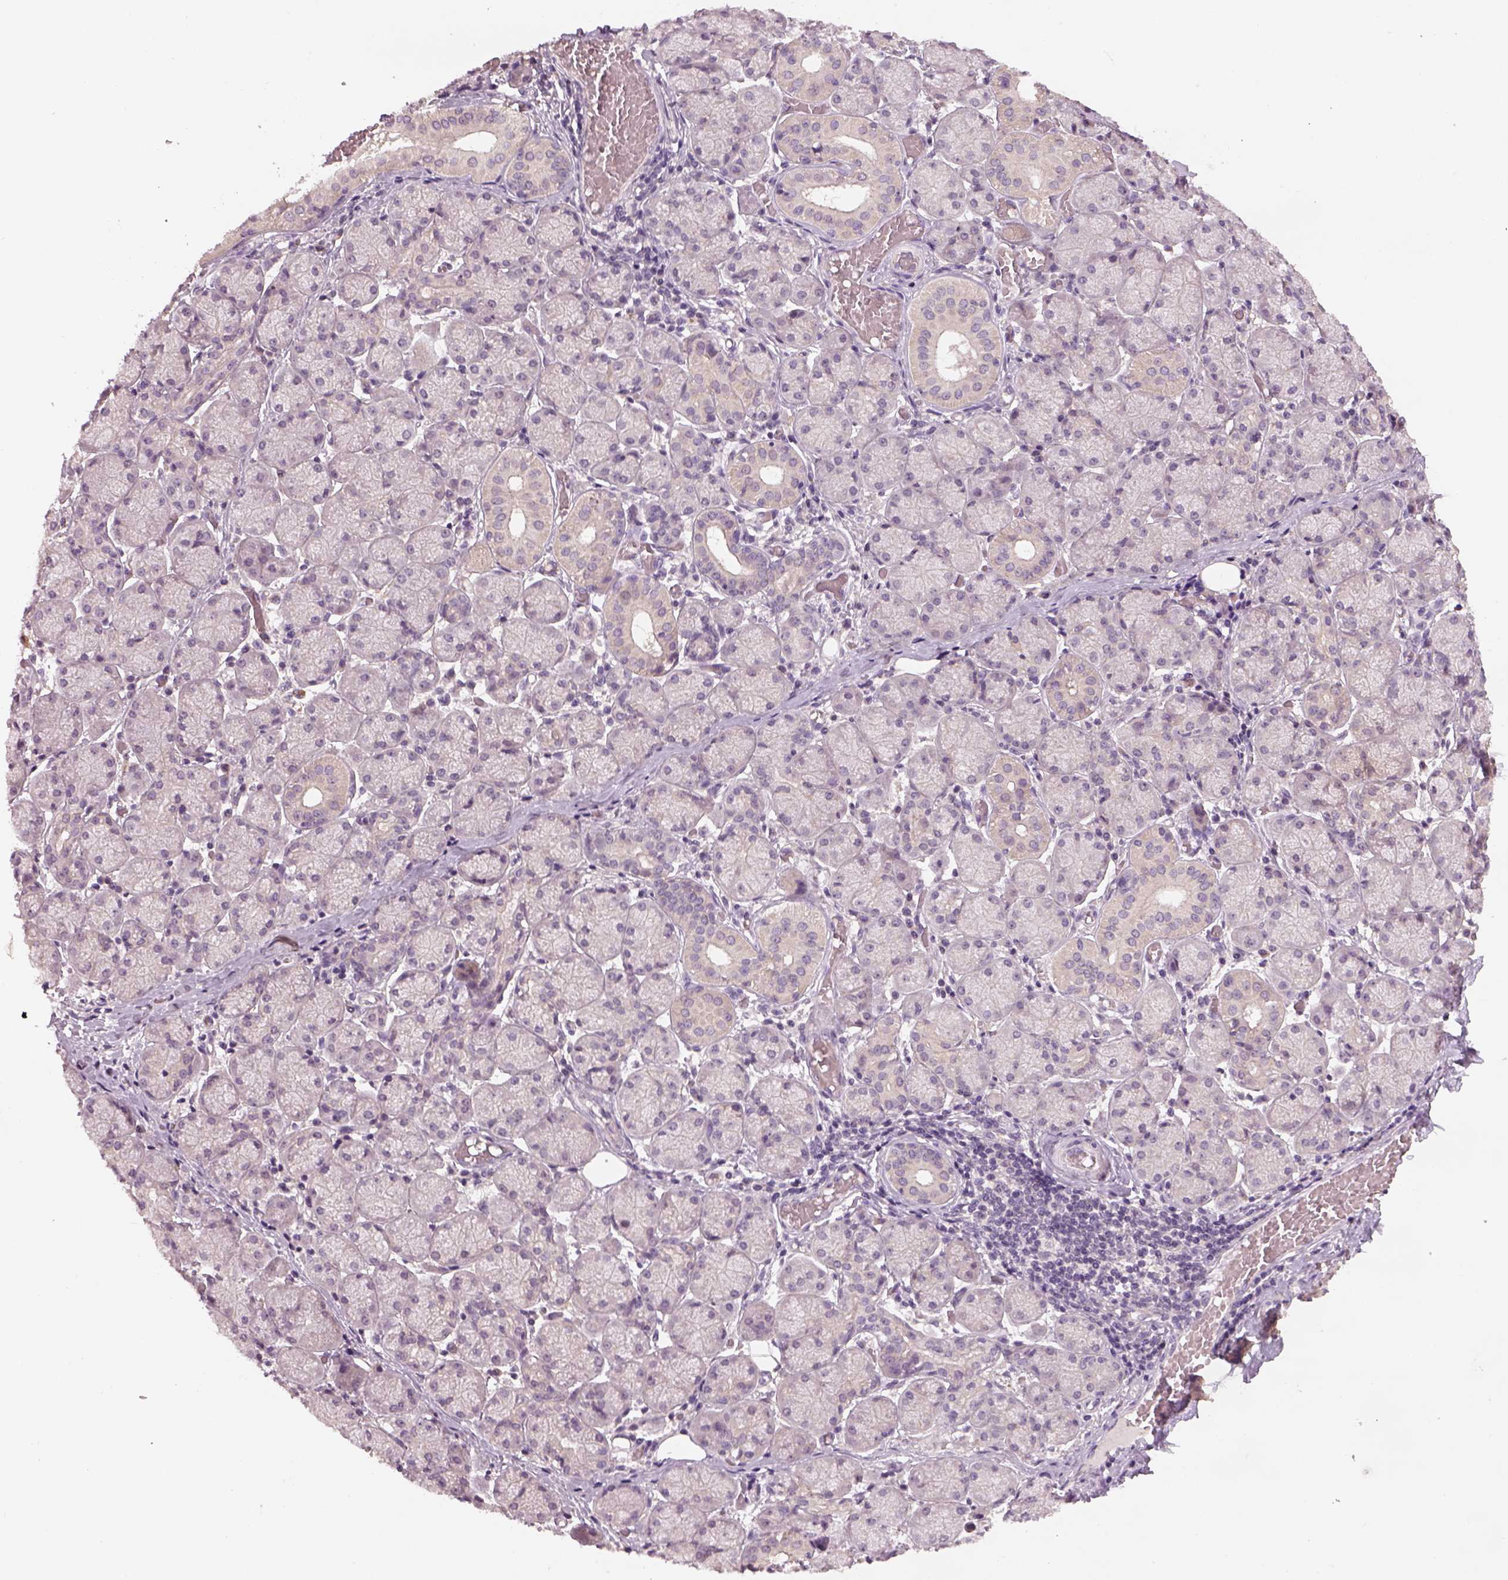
{"staining": {"intensity": "negative", "quantity": "none", "location": "none"}, "tissue": "salivary gland", "cell_type": "Glandular cells", "image_type": "normal", "snomed": [{"axis": "morphology", "description": "Normal tissue, NOS"}, {"axis": "topography", "description": "Salivary gland"}, {"axis": "topography", "description": "Peripheral nerve tissue"}], "caption": "This is an IHC photomicrograph of unremarkable human salivary gland. There is no staining in glandular cells.", "gene": "GDNF", "patient": {"sex": "female", "age": 24}}